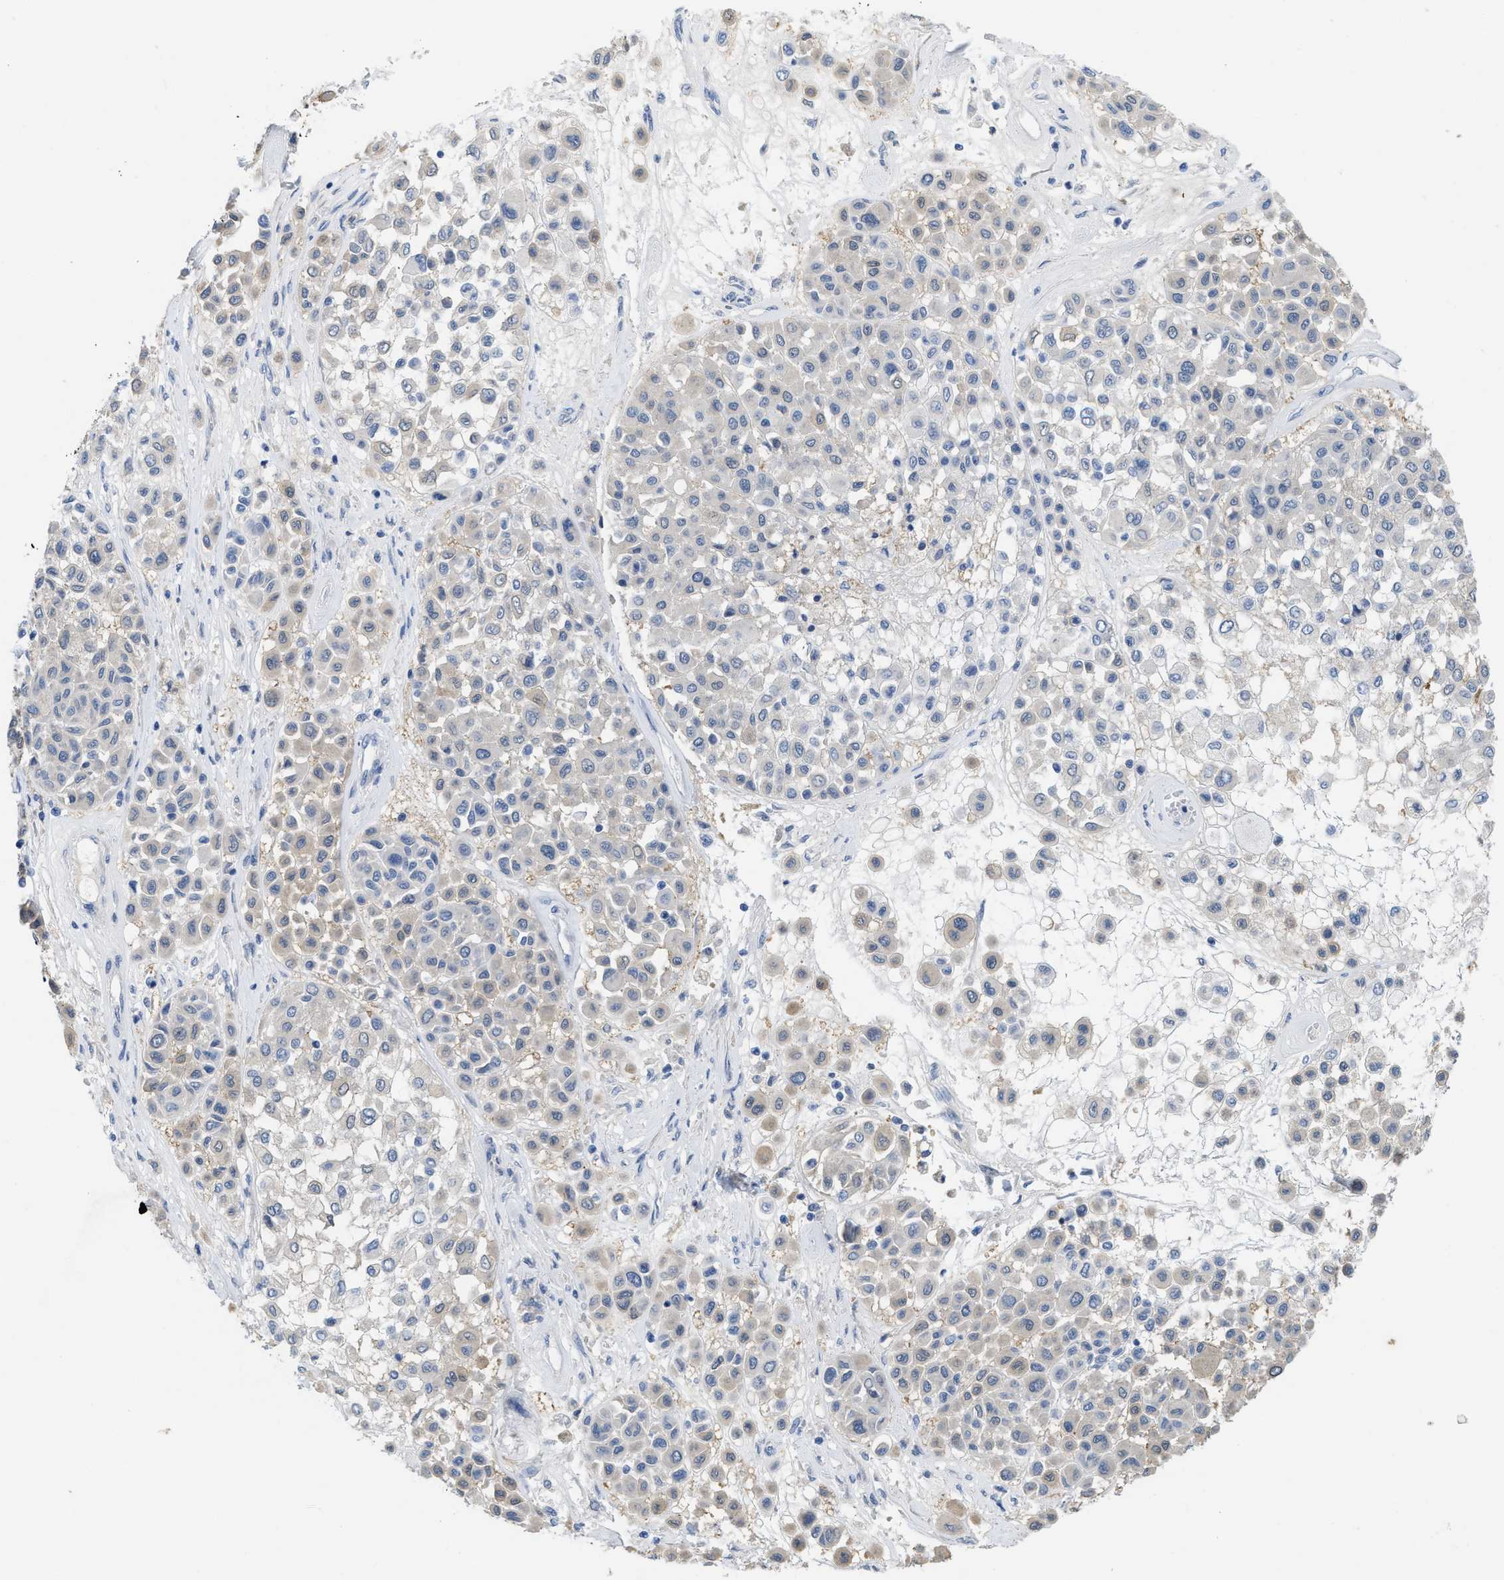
{"staining": {"intensity": "negative", "quantity": "none", "location": "none"}, "tissue": "melanoma", "cell_type": "Tumor cells", "image_type": "cancer", "snomed": [{"axis": "morphology", "description": "Malignant melanoma, Metastatic site"}, {"axis": "topography", "description": "Soft tissue"}], "caption": "Immunohistochemistry image of neoplastic tissue: melanoma stained with DAB shows no significant protein positivity in tumor cells. Nuclei are stained in blue.", "gene": "CPA2", "patient": {"sex": "male", "age": 41}}